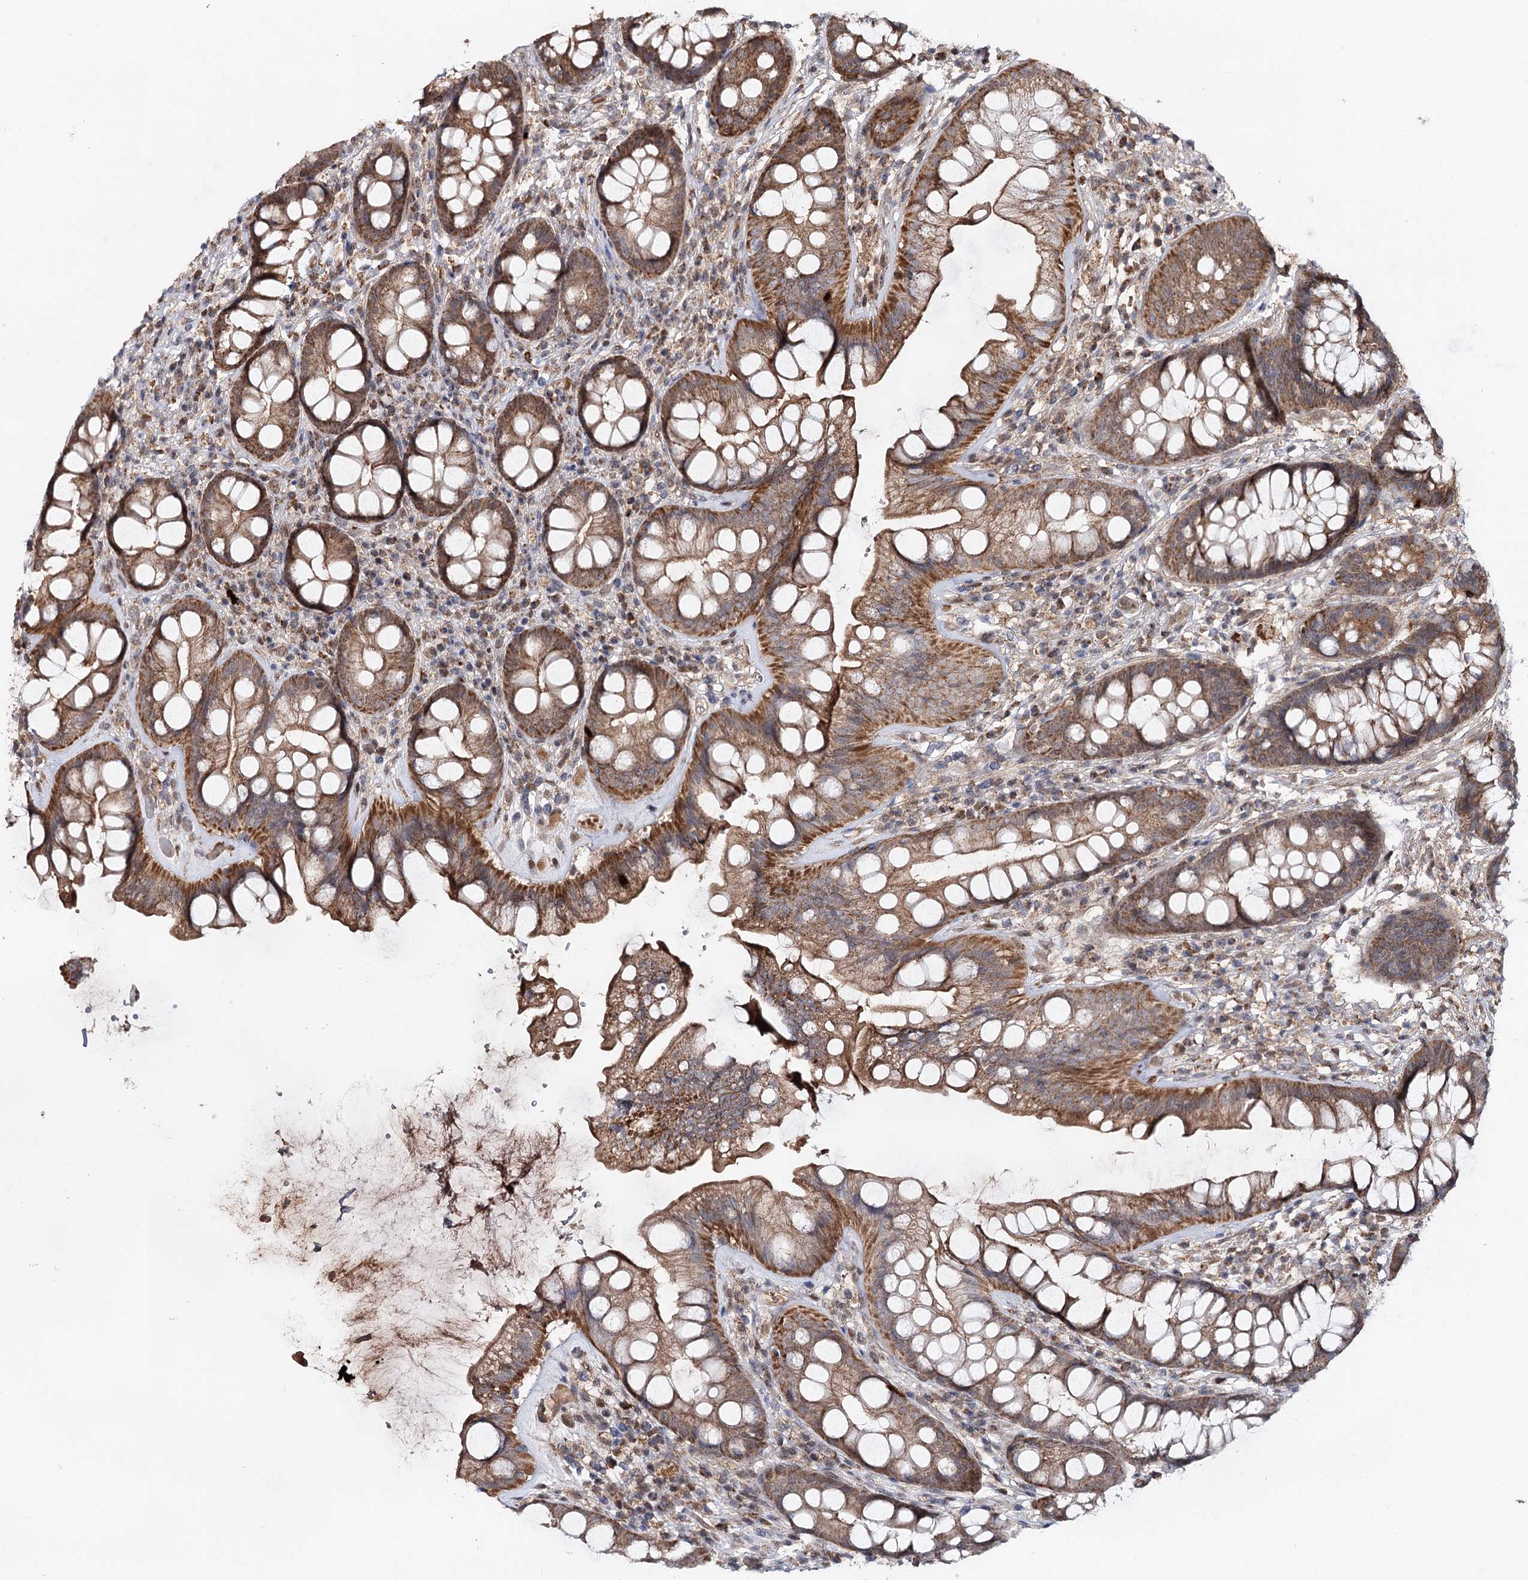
{"staining": {"intensity": "strong", "quantity": ">75%", "location": "cytoplasmic/membranous"}, "tissue": "rectum", "cell_type": "Glandular cells", "image_type": "normal", "snomed": [{"axis": "morphology", "description": "Normal tissue, NOS"}, {"axis": "topography", "description": "Rectum"}], "caption": "Unremarkable rectum demonstrates strong cytoplasmic/membranous expression in about >75% of glandular cells Nuclei are stained in blue..", "gene": "MSANTD2", "patient": {"sex": "male", "age": 74}}